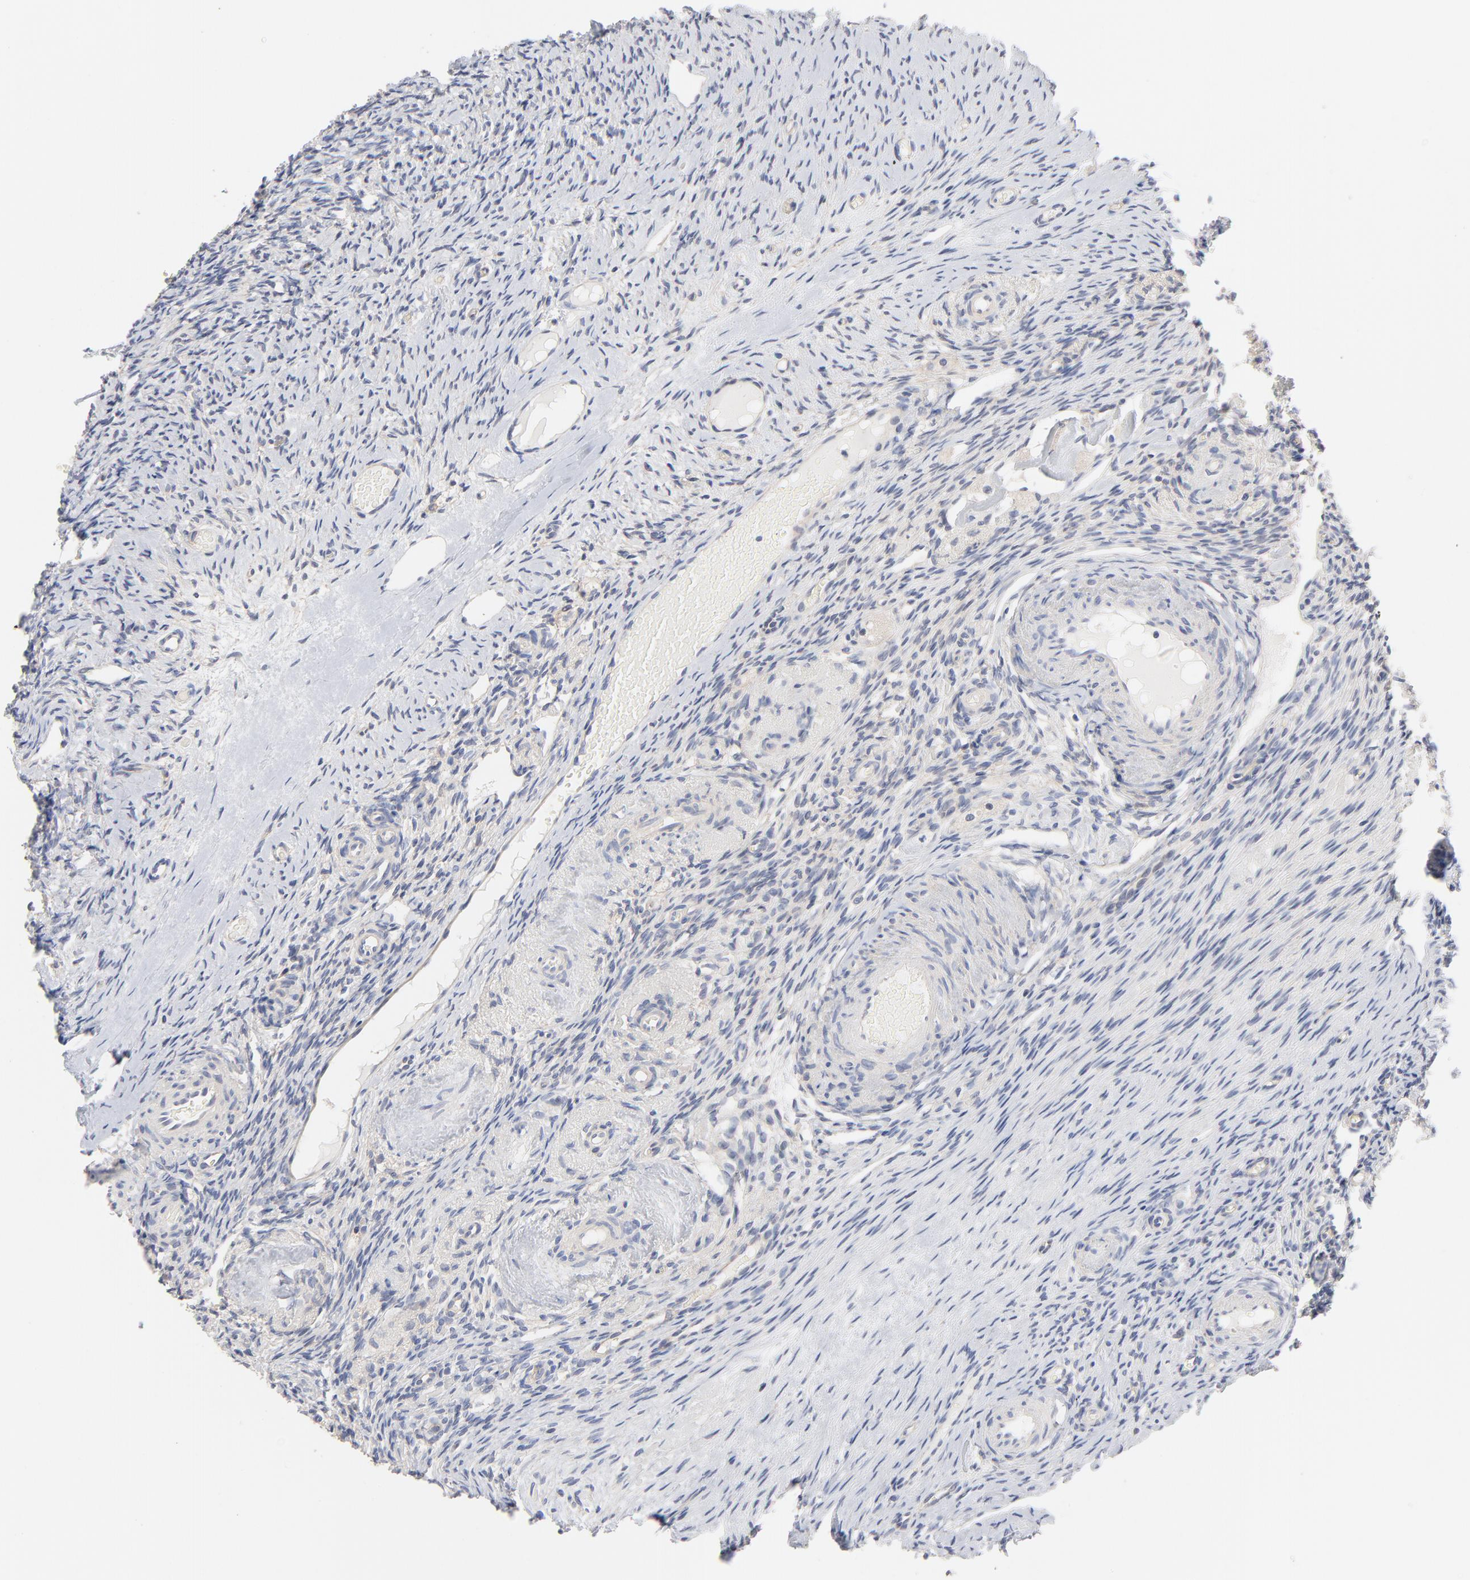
{"staining": {"intensity": "negative", "quantity": "none", "location": "none"}, "tissue": "ovary", "cell_type": "Ovarian stroma cells", "image_type": "normal", "snomed": [{"axis": "morphology", "description": "Normal tissue, NOS"}, {"axis": "topography", "description": "Ovary"}], "caption": "IHC histopathology image of normal human ovary stained for a protein (brown), which displays no expression in ovarian stroma cells.", "gene": "SLC16A1", "patient": {"sex": "female", "age": 60}}